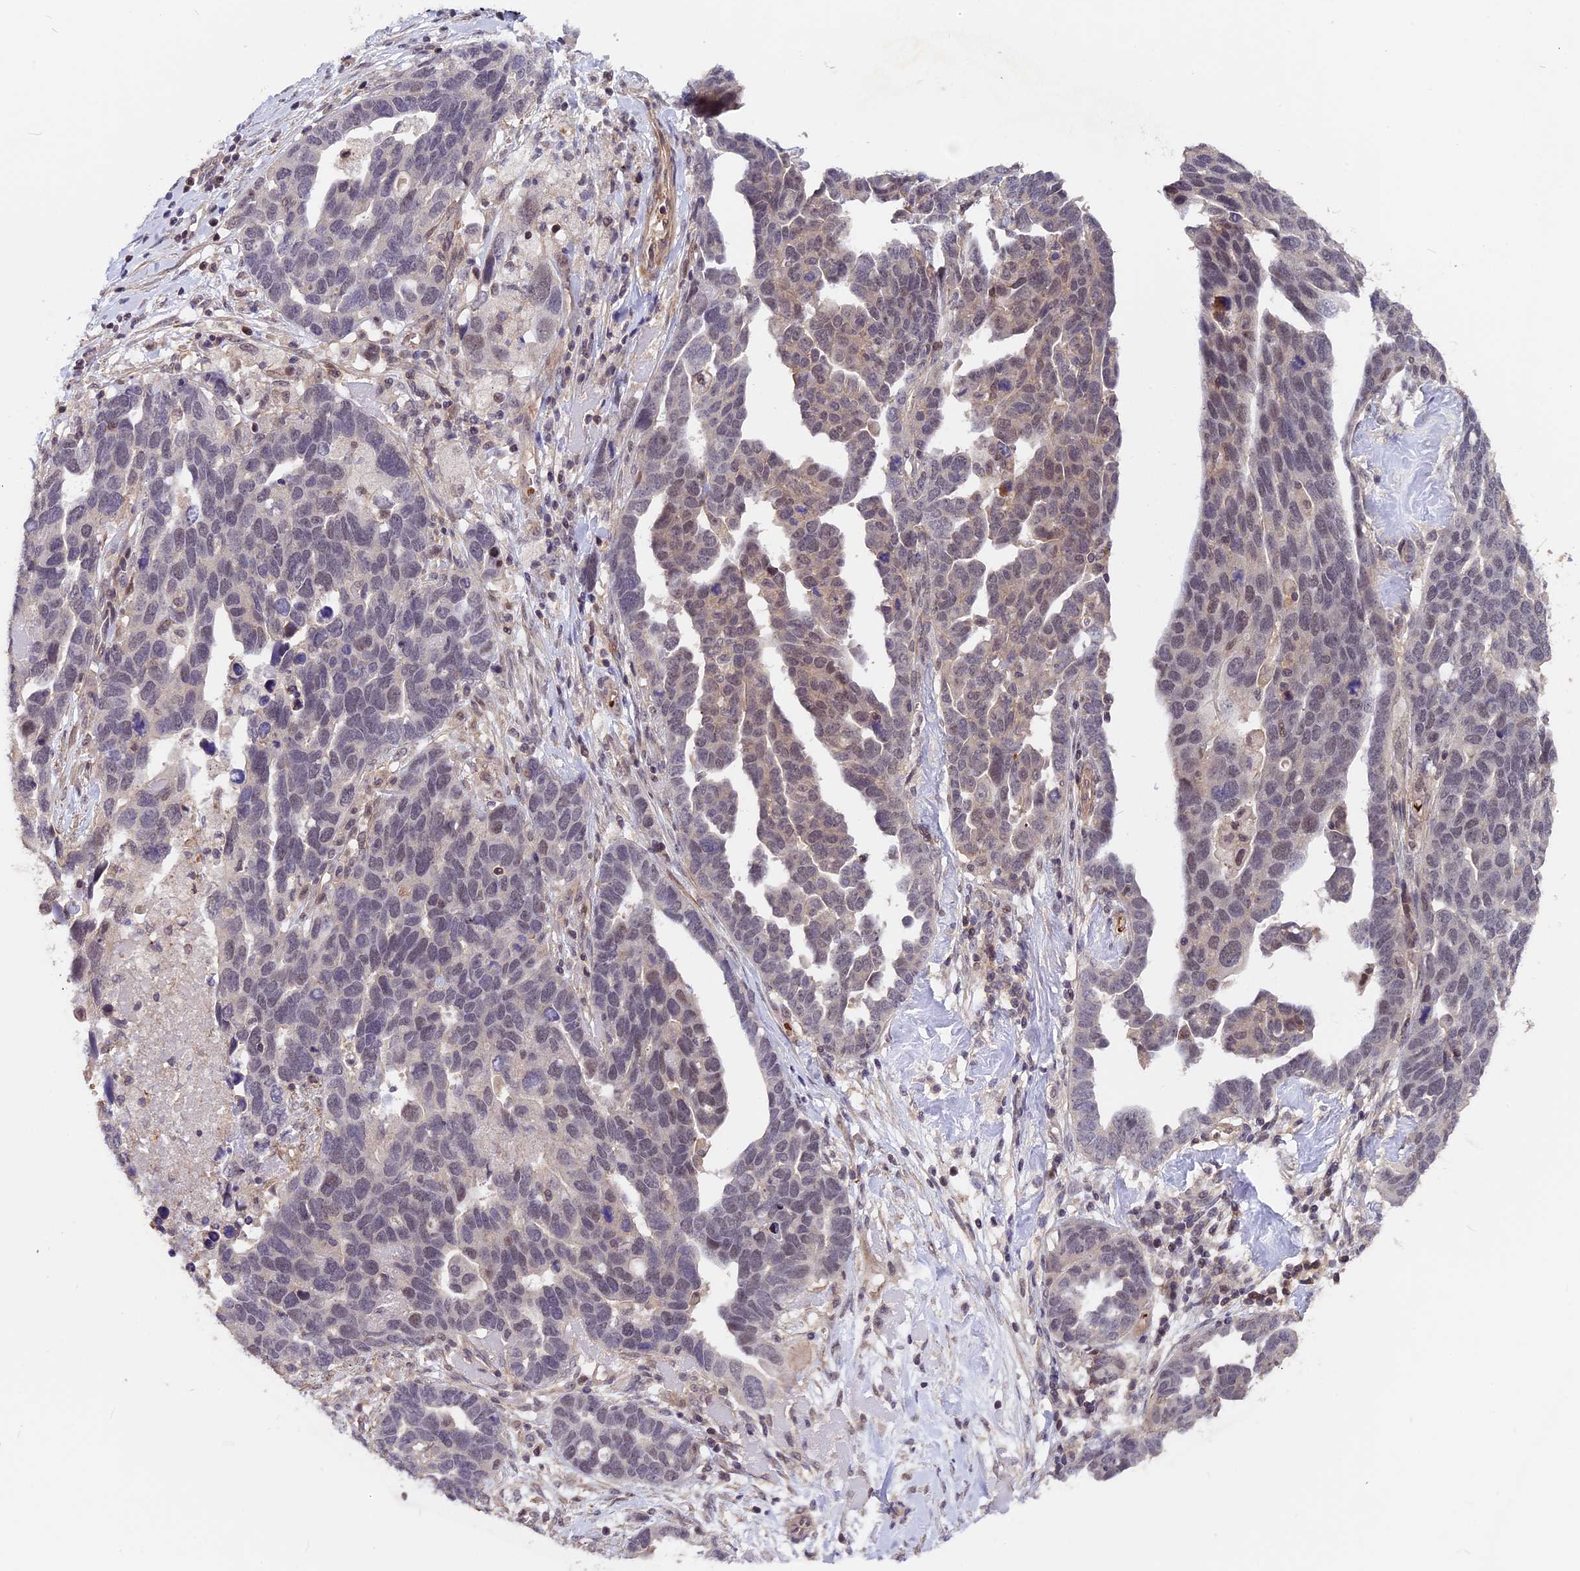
{"staining": {"intensity": "negative", "quantity": "none", "location": "none"}, "tissue": "ovarian cancer", "cell_type": "Tumor cells", "image_type": "cancer", "snomed": [{"axis": "morphology", "description": "Cystadenocarcinoma, serous, NOS"}, {"axis": "topography", "description": "Ovary"}], "caption": "Ovarian cancer (serous cystadenocarcinoma) was stained to show a protein in brown. There is no significant positivity in tumor cells.", "gene": "ZC3H10", "patient": {"sex": "female", "age": 54}}